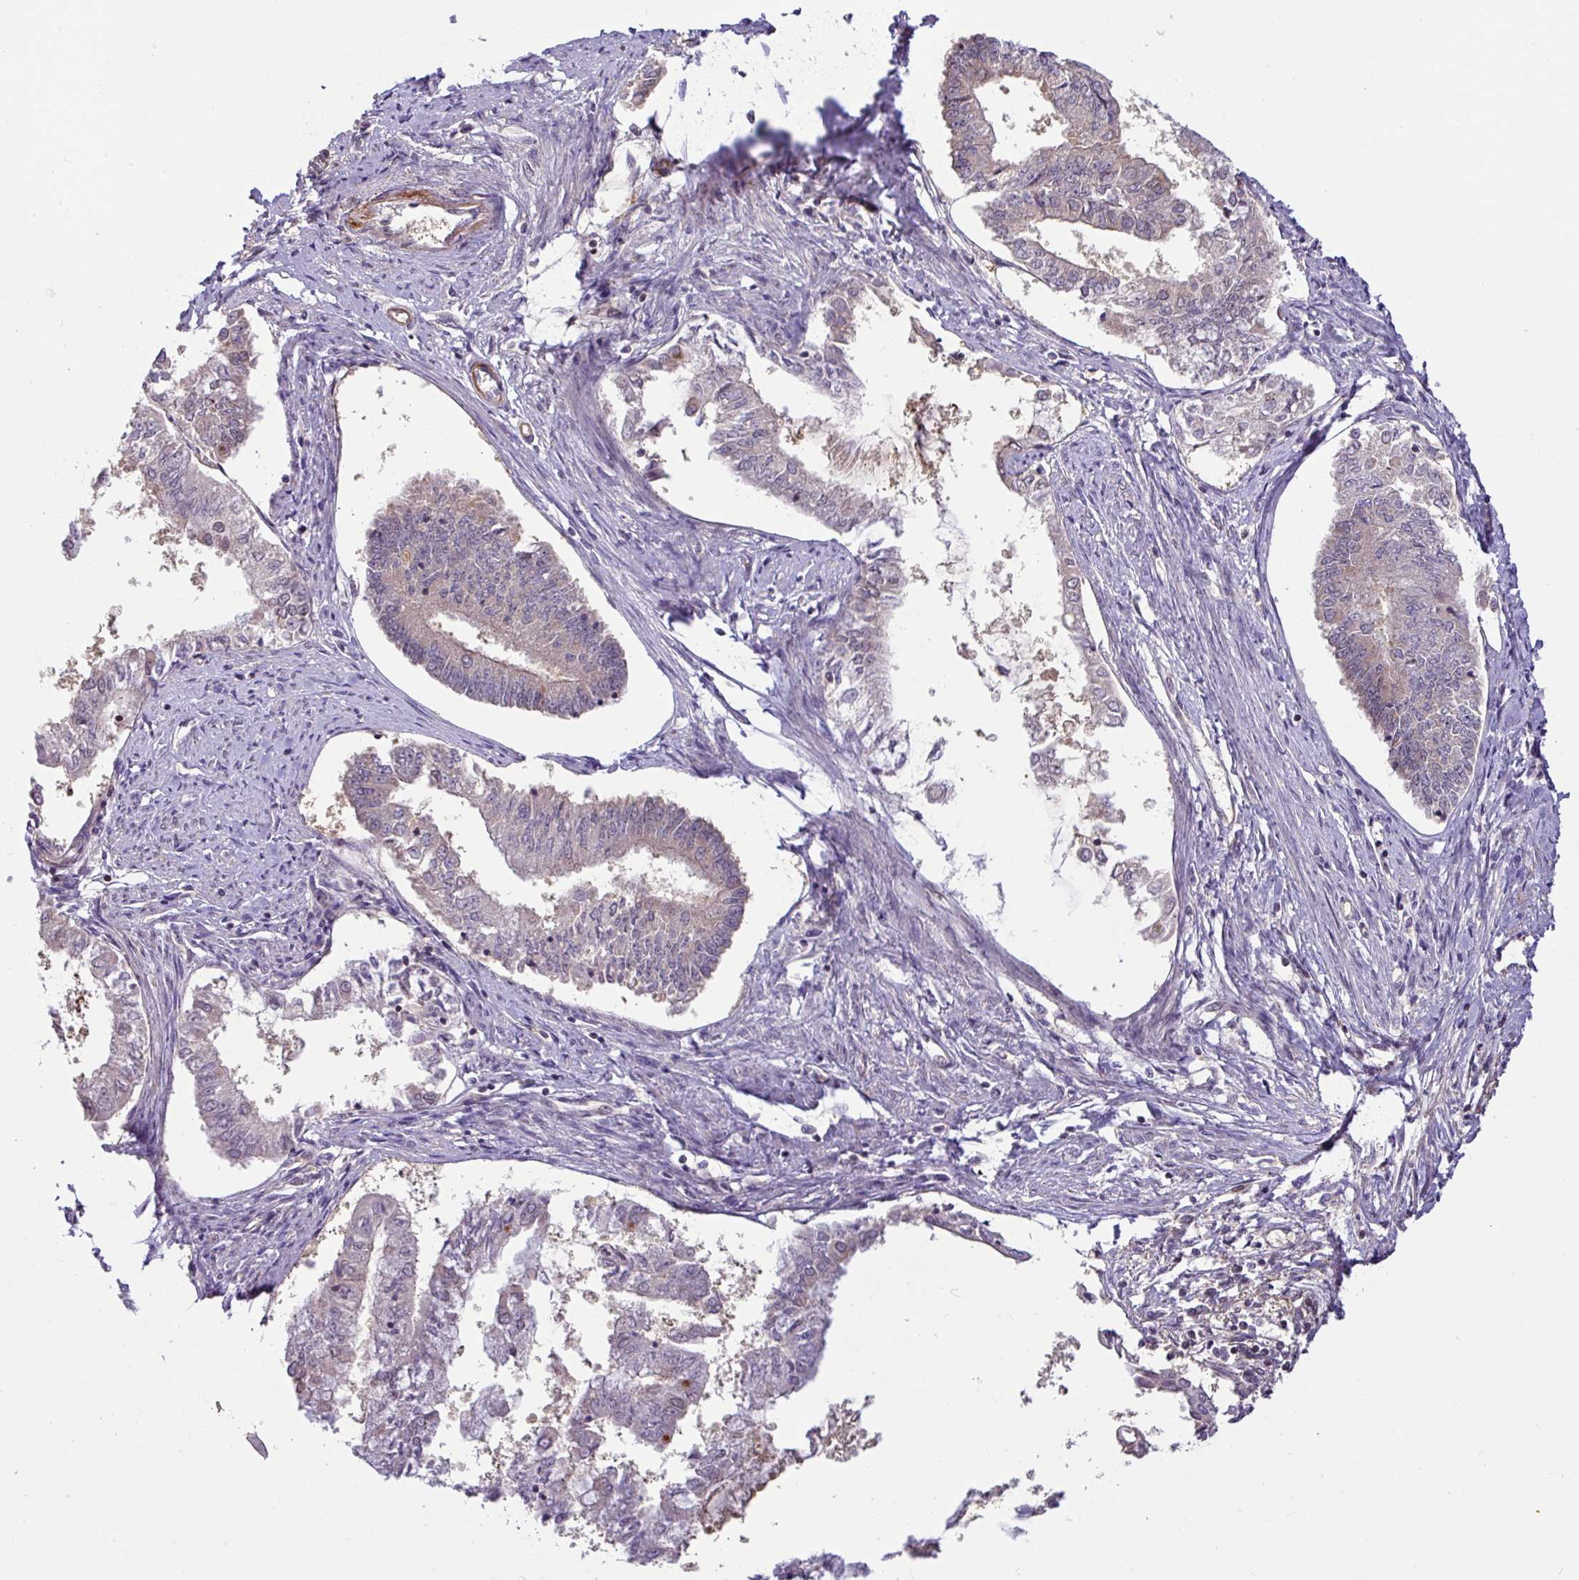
{"staining": {"intensity": "weak", "quantity": "<25%", "location": "cytoplasmic/membranous"}, "tissue": "endometrial cancer", "cell_type": "Tumor cells", "image_type": "cancer", "snomed": [{"axis": "morphology", "description": "Adenocarcinoma, NOS"}, {"axis": "topography", "description": "Endometrium"}], "caption": "Tumor cells are negative for protein expression in human adenocarcinoma (endometrial).", "gene": "SHB", "patient": {"sex": "female", "age": 76}}